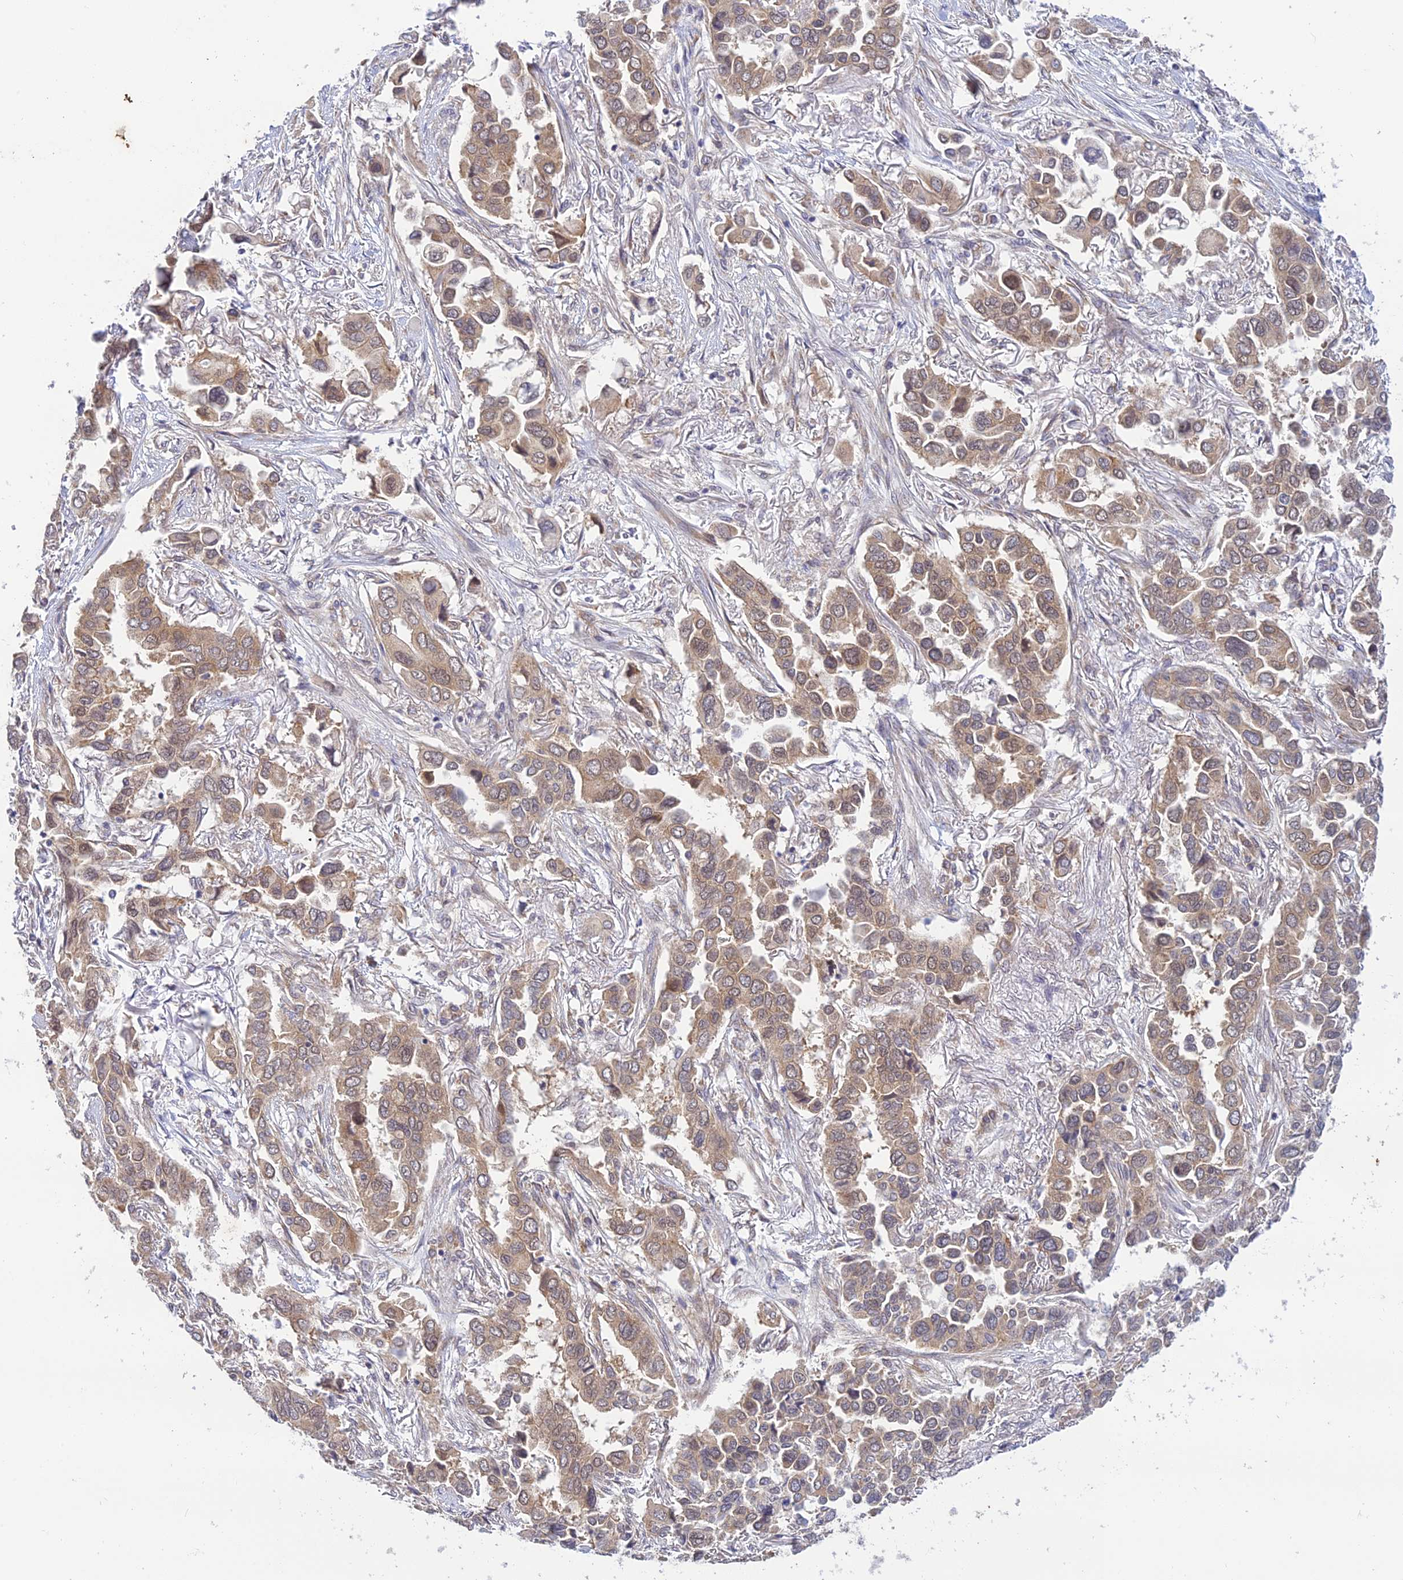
{"staining": {"intensity": "moderate", "quantity": ">75%", "location": "cytoplasmic/membranous,nuclear"}, "tissue": "lung cancer", "cell_type": "Tumor cells", "image_type": "cancer", "snomed": [{"axis": "morphology", "description": "Adenocarcinoma, NOS"}, {"axis": "topography", "description": "Lung"}], "caption": "Lung cancer stained for a protein reveals moderate cytoplasmic/membranous and nuclear positivity in tumor cells.", "gene": "SKIC8", "patient": {"sex": "female", "age": 76}}